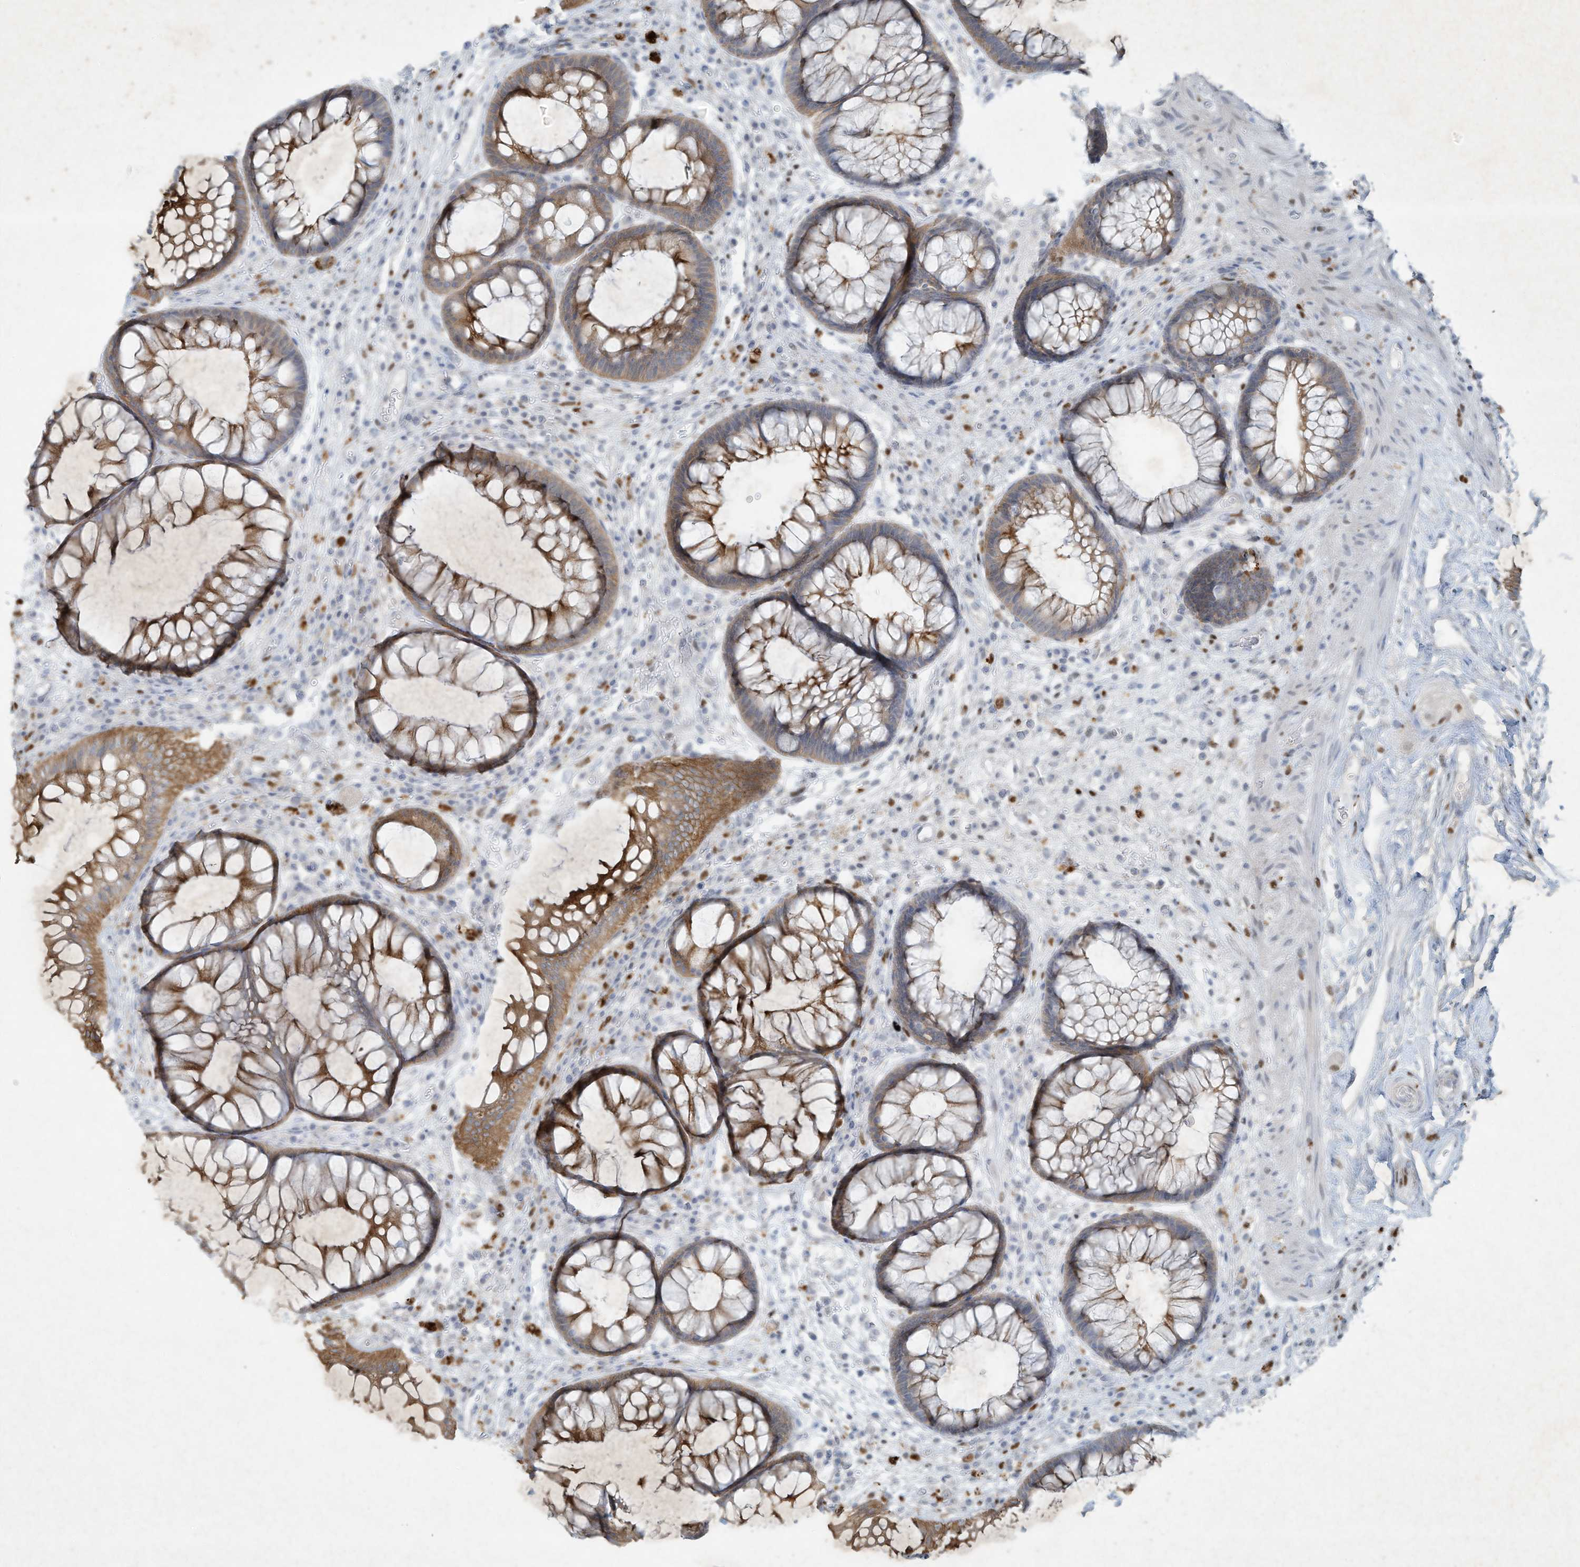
{"staining": {"intensity": "moderate", "quantity": ">75%", "location": "cytoplasmic/membranous"}, "tissue": "rectum", "cell_type": "Glandular cells", "image_type": "normal", "snomed": [{"axis": "morphology", "description": "Normal tissue, NOS"}, {"axis": "topography", "description": "Rectum"}], "caption": "Immunohistochemistry (IHC) of benign rectum displays medium levels of moderate cytoplasmic/membranous expression in about >75% of glandular cells. (Stains: DAB in brown, nuclei in blue, Microscopy: brightfield microscopy at high magnification).", "gene": "TUBE1", "patient": {"sex": "male", "age": 51}}